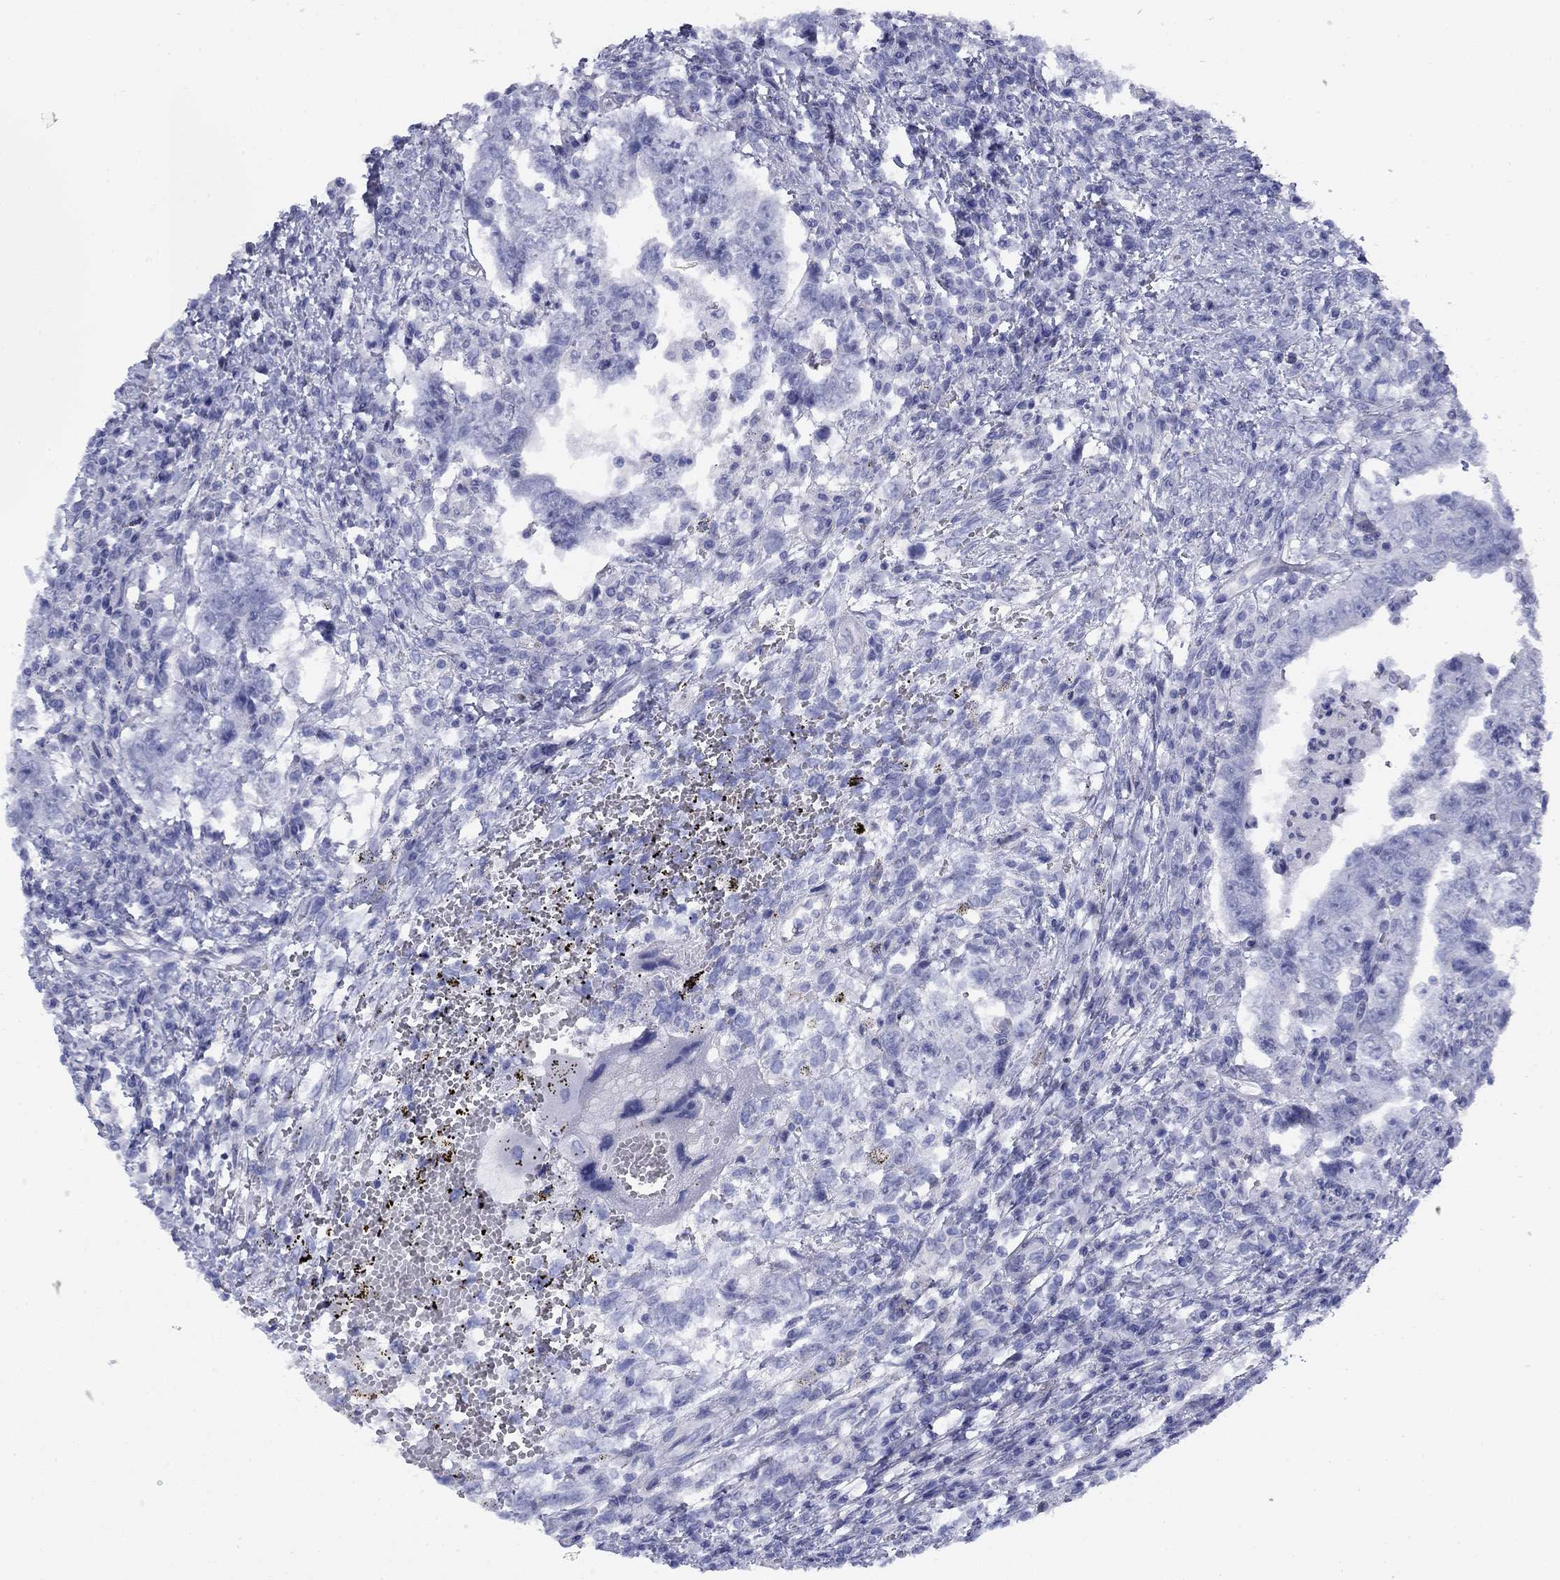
{"staining": {"intensity": "negative", "quantity": "none", "location": "none"}, "tissue": "testis cancer", "cell_type": "Tumor cells", "image_type": "cancer", "snomed": [{"axis": "morphology", "description": "Carcinoma, Embryonal, NOS"}, {"axis": "topography", "description": "Testis"}], "caption": "This is an immunohistochemistry (IHC) histopathology image of human testis cancer. There is no expression in tumor cells.", "gene": "TIGD4", "patient": {"sex": "male", "age": 26}}